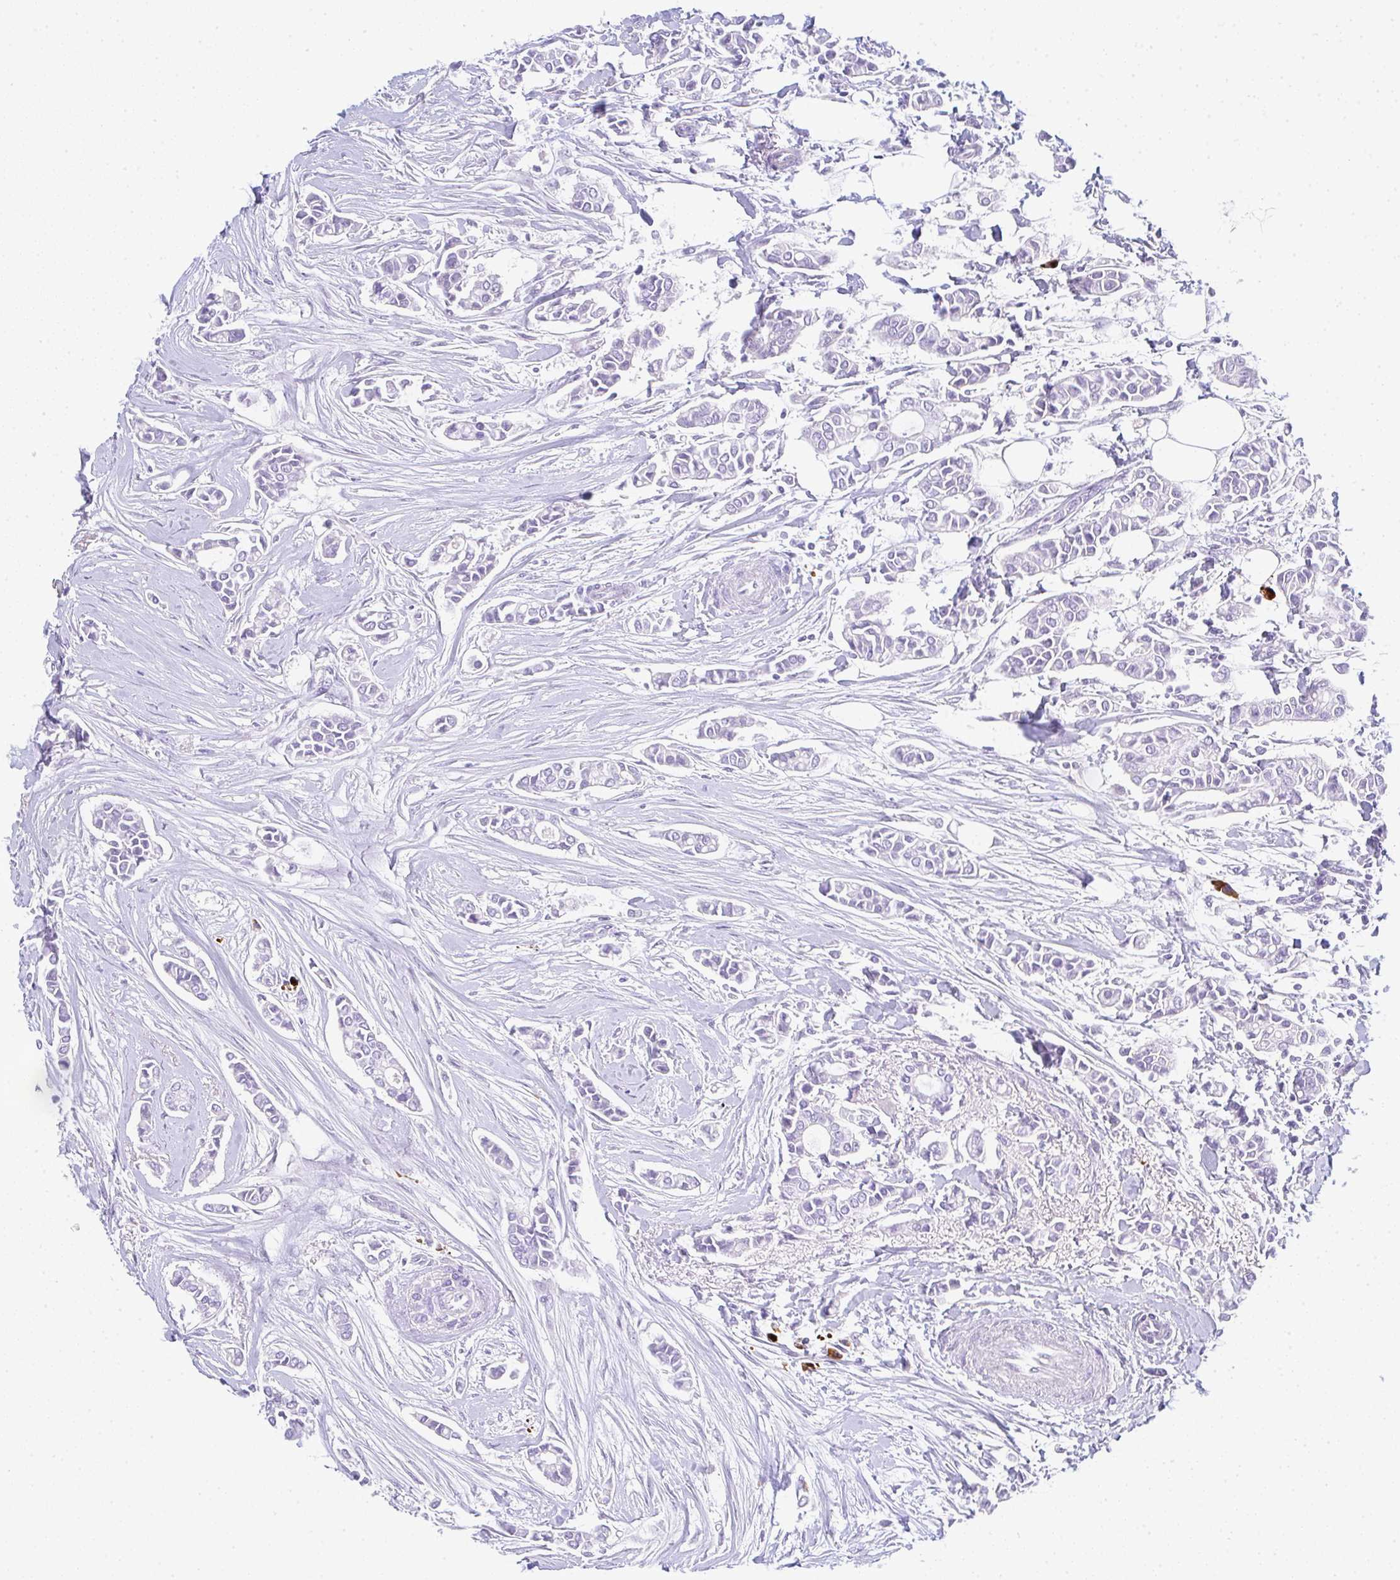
{"staining": {"intensity": "negative", "quantity": "none", "location": "none"}, "tissue": "breast cancer", "cell_type": "Tumor cells", "image_type": "cancer", "snomed": [{"axis": "morphology", "description": "Duct carcinoma"}, {"axis": "topography", "description": "Breast"}], "caption": "Tumor cells are negative for protein expression in human breast cancer.", "gene": "CACNA1S", "patient": {"sex": "female", "age": 84}}